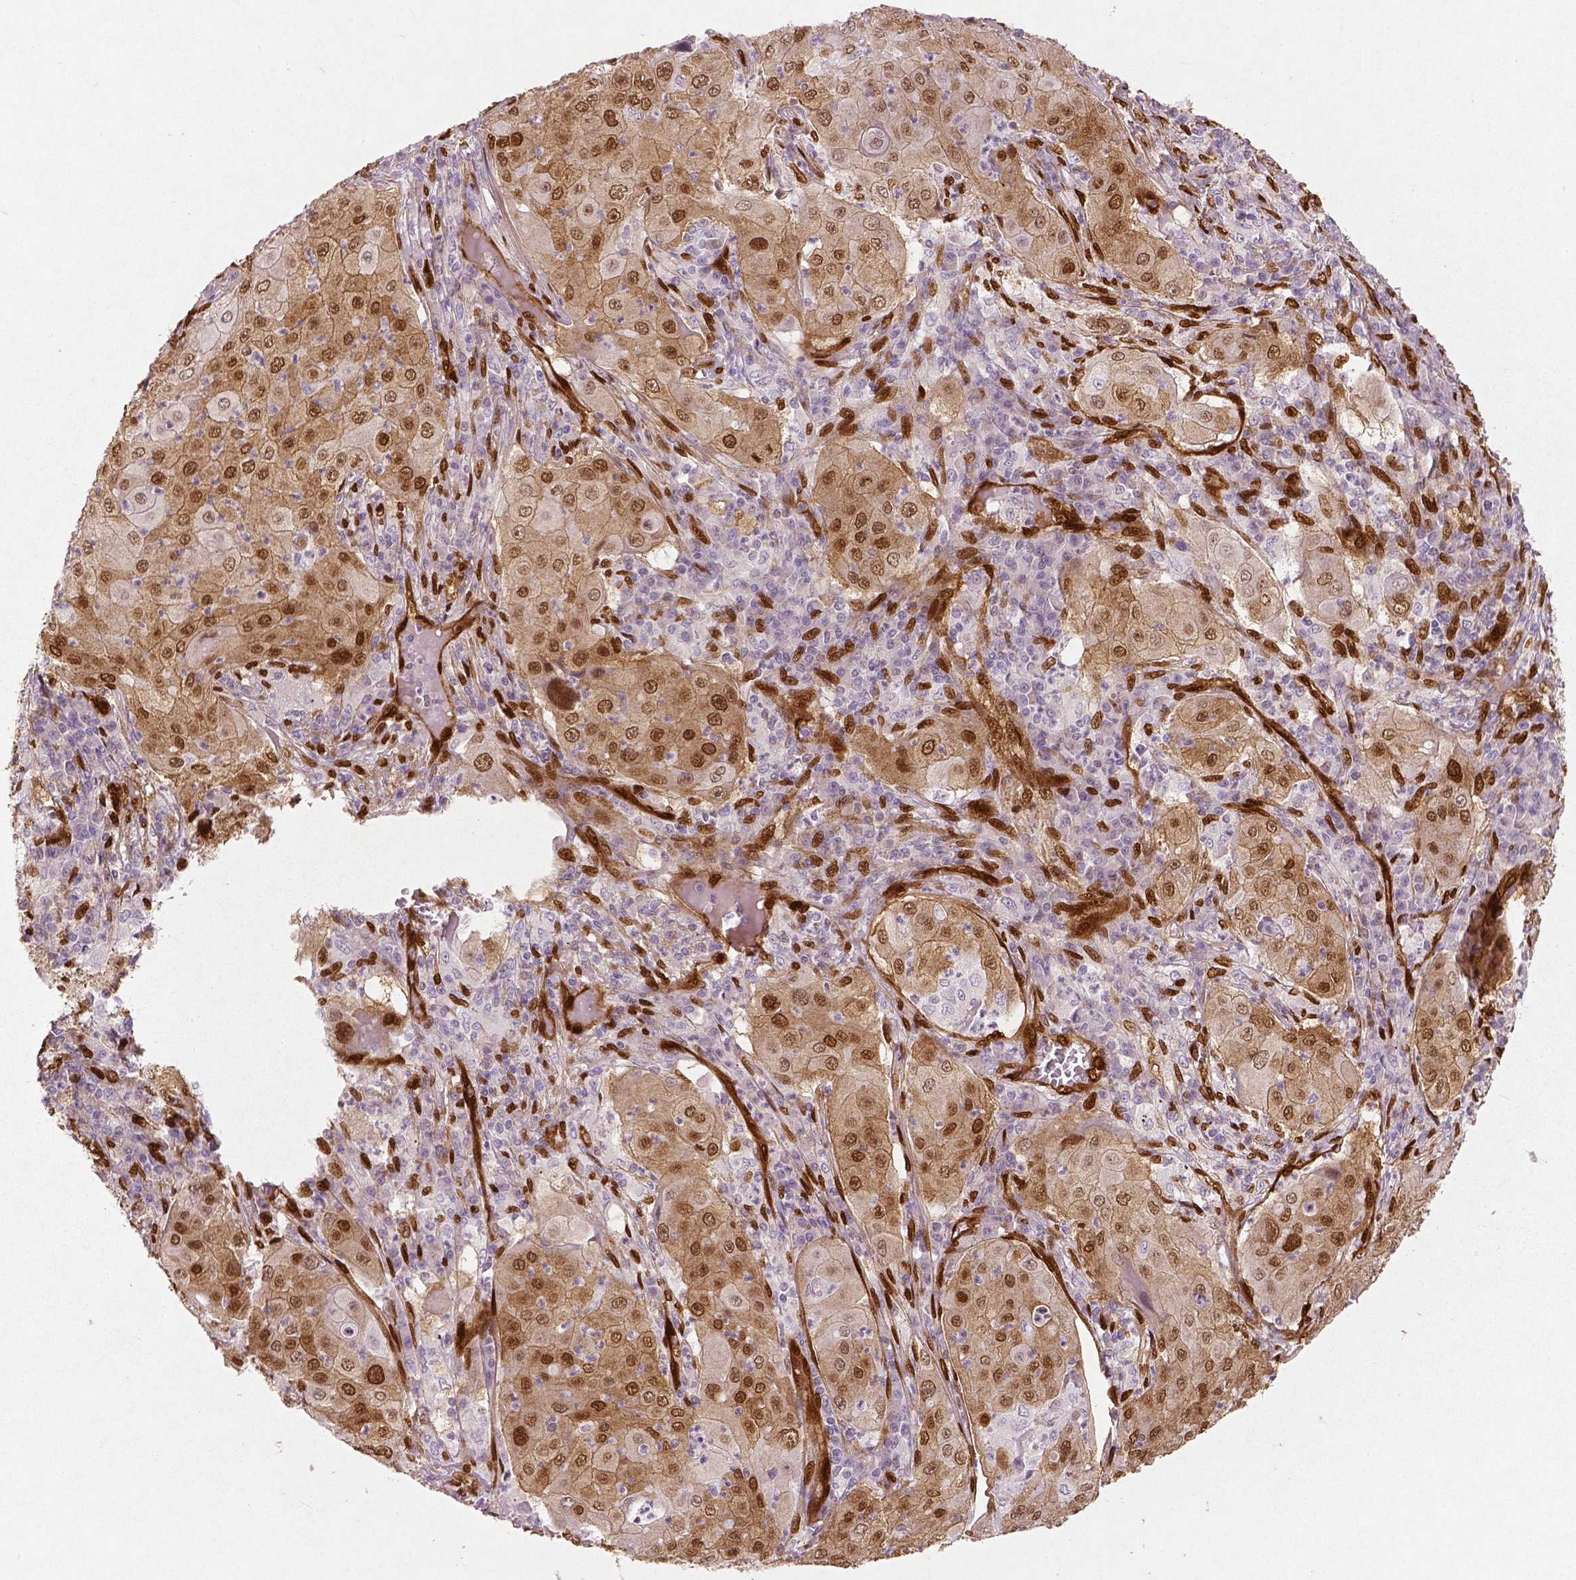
{"staining": {"intensity": "moderate", "quantity": ">75%", "location": "cytoplasmic/membranous,nuclear"}, "tissue": "lung cancer", "cell_type": "Tumor cells", "image_type": "cancer", "snomed": [{"axis": "morphology", "description": "Squamous cell carcinoma, NOS"}, {"axis": "topography", "description": "Lung"}], "caption": "A histopathology image of human lung cancer stained for a protein reveals moderate cytoplasmic/membranous and nuclear brown staining in tumor cells. (brown staining indicates protein expression, while blue staining denotes nuclei).", "gene": "WWTR1", "patient": {"sex": "female", "age": 59}}